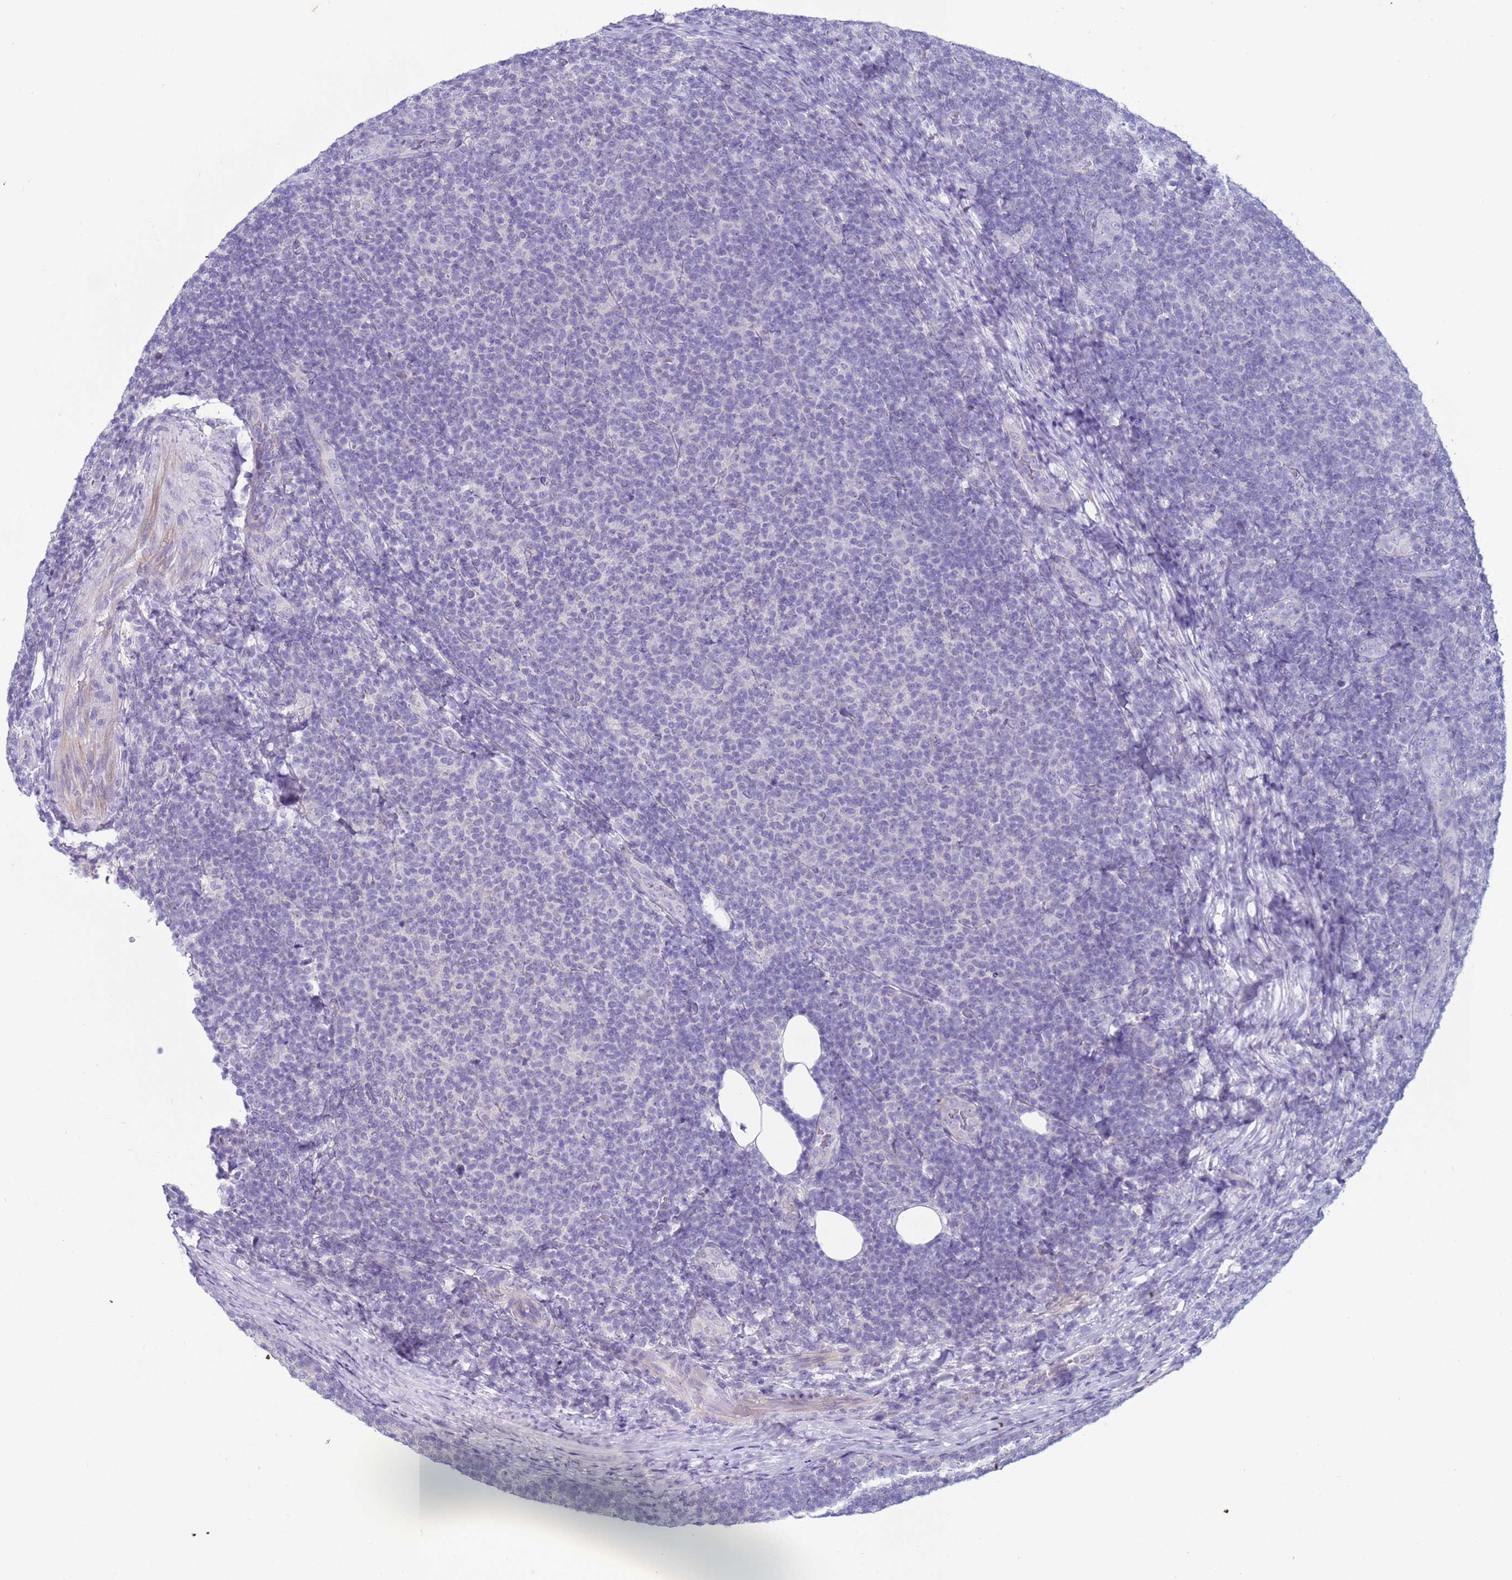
{"staining": {"intensity": "negative", "quantity": "none", "location": "none"}, "tissue": "lymphoma", "cell_type": "Tumor cells", "image_type": "cancer", "snomed": [{"axis": "morphology", "description": "Malignant lymphoma, non-Hodgkin's type, Low grade"}, {"axis": "topography", "description": "Lymph node"}], "caption": "Low-grade malignant lymphoma, non-Hodgkin's type was stained to show a protein in brown. There is no significant staining in tumor cells.", "gene": "CST4", "patient": {"sex": "male", "age": 66}}